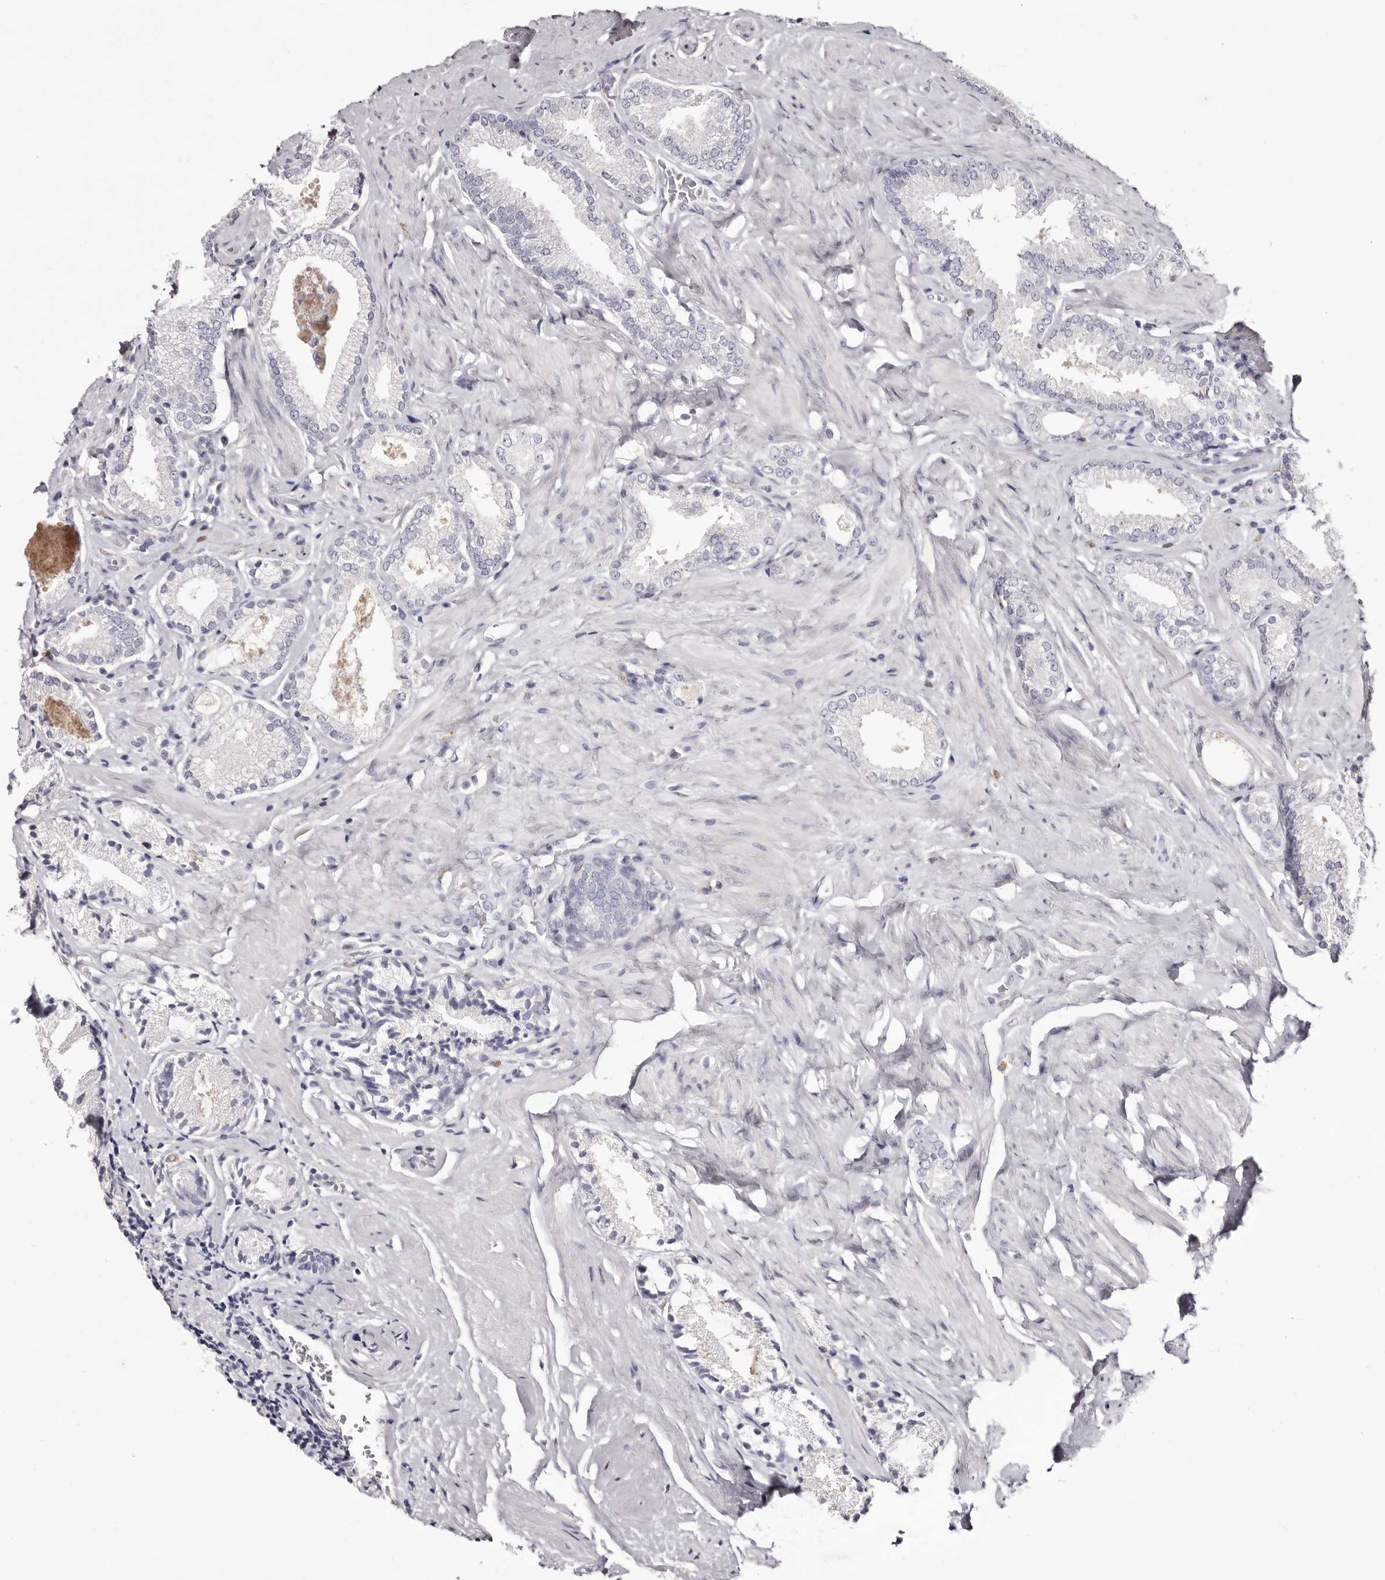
{"staining": {"intensity": "negative", "quantity": "none", "location": "none"}, "tissue": "prostate cancer", "cell_type": "Tumor cells", "image_type": "cancer", "snomed": [{"axis": "morphology", "description": "Adenocarcinoma, Low grade"}, {"axis": "topography", "description": "Prostate"}], "caption": "Tumor cells show no significant positivity in low-grade adenocarcinoma (prostate).", "gene": "CA6", "patient": {"sex": "male", "age": 71}}